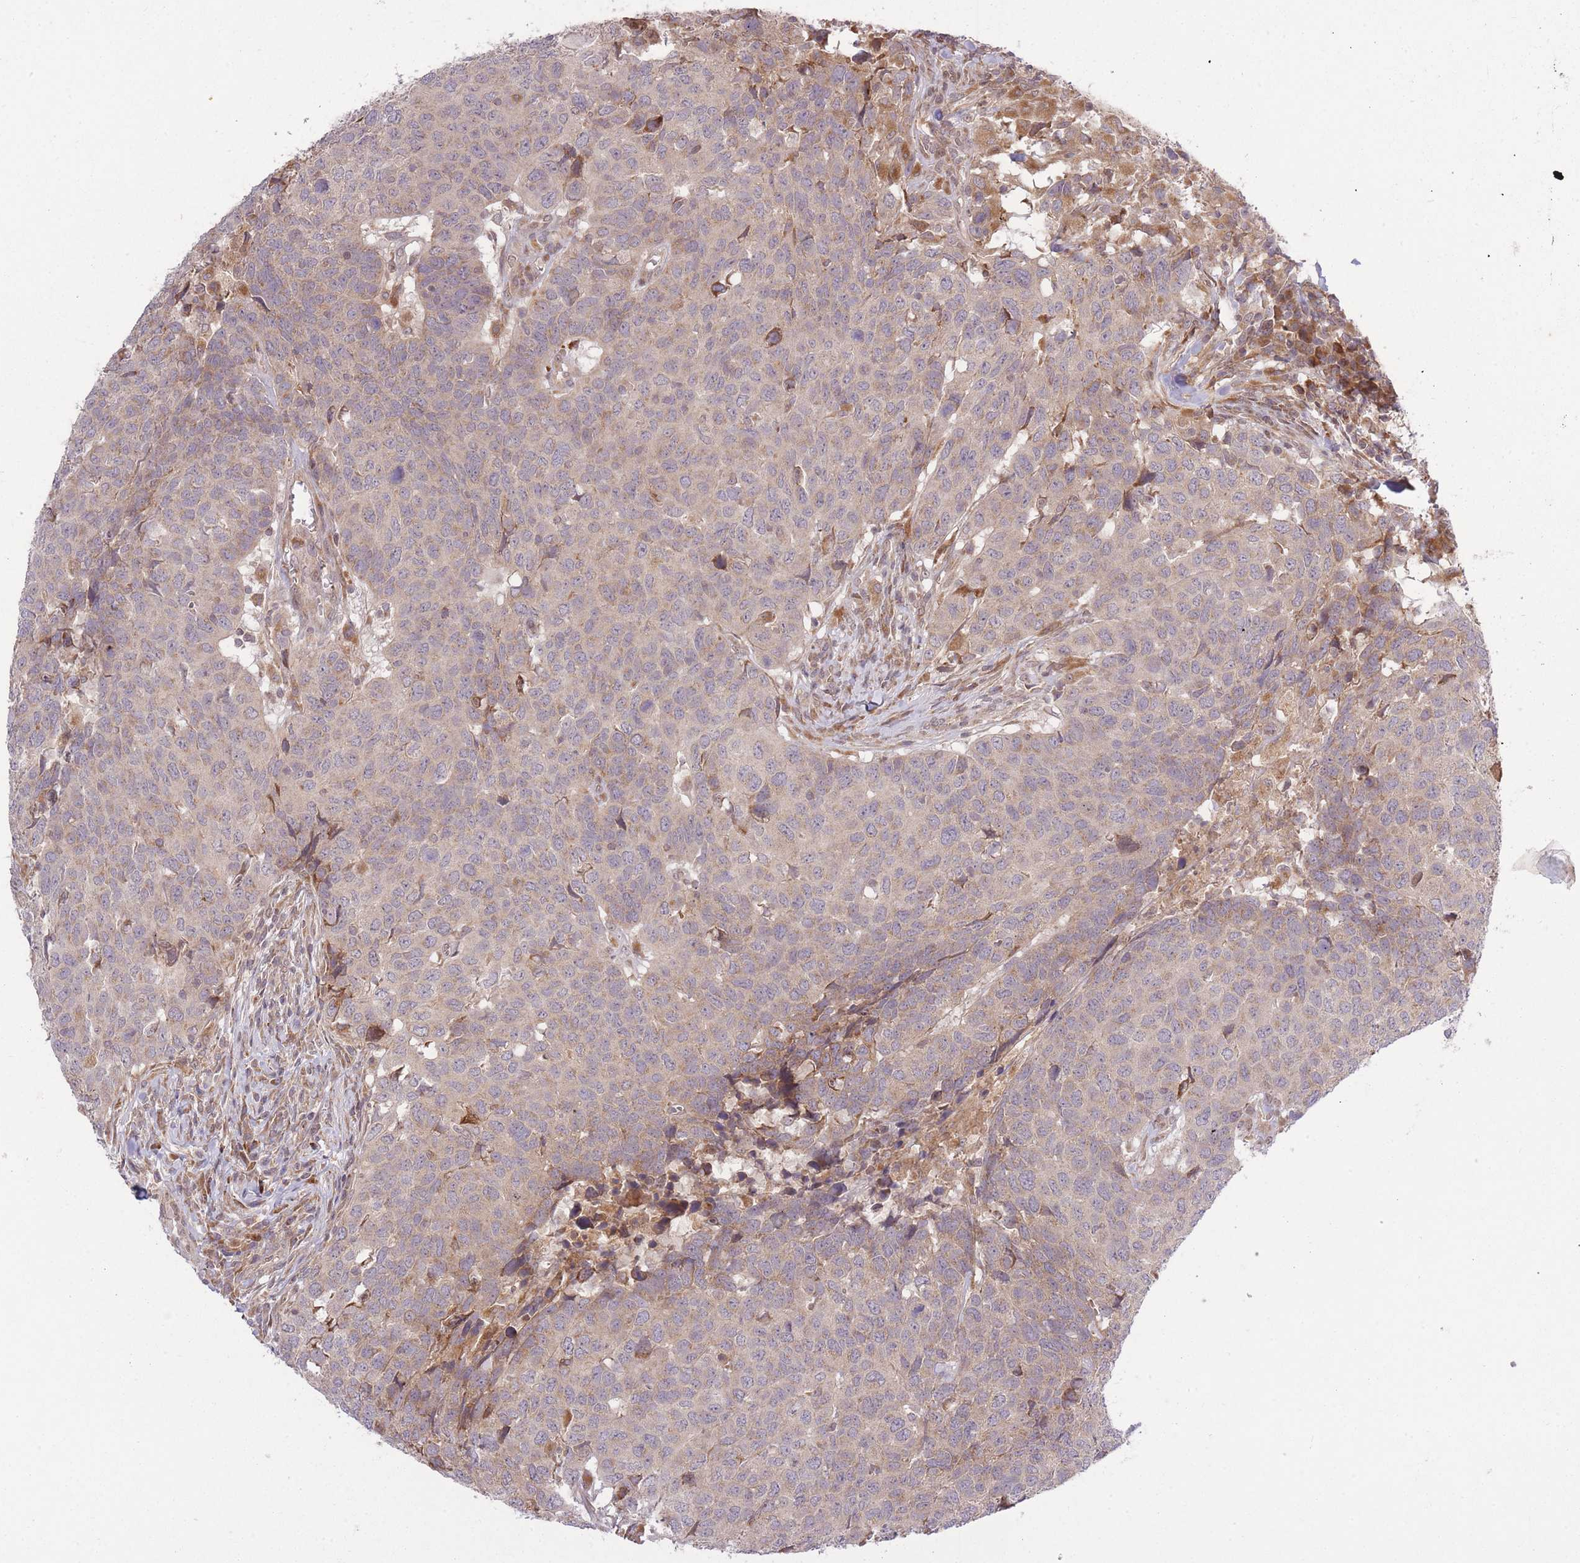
{"staining": {"intensity": "weak", "quantity": "<25%", "location": "cytoplasmic/membranous"}, "tissue": "head and neck cancer", "cell_type": "Tumor cells", "image_type": "cancer", "snomed": [{"axis": "morphology", "description": "Normal tissue, NOS"}, {"axis": "morphology", "description": "Squamous cell carcinoma, NOS"}, {"axis": "topography", "description": "Skeletal muscle"}, {"axis": "topography", "description": "Vascular tissue"}, {"axis": "topography", "description": "Peripheral nerve tissue"}, {"axis": "topography", "description": "Head-Neck"}], "caption": "Immunohistochemistry of human squamous cell carcinoma (head and neck) reveals no staining in tumor cells.", "gene": "ZNF391", "patient": {"sex": "male", "age": 66}}